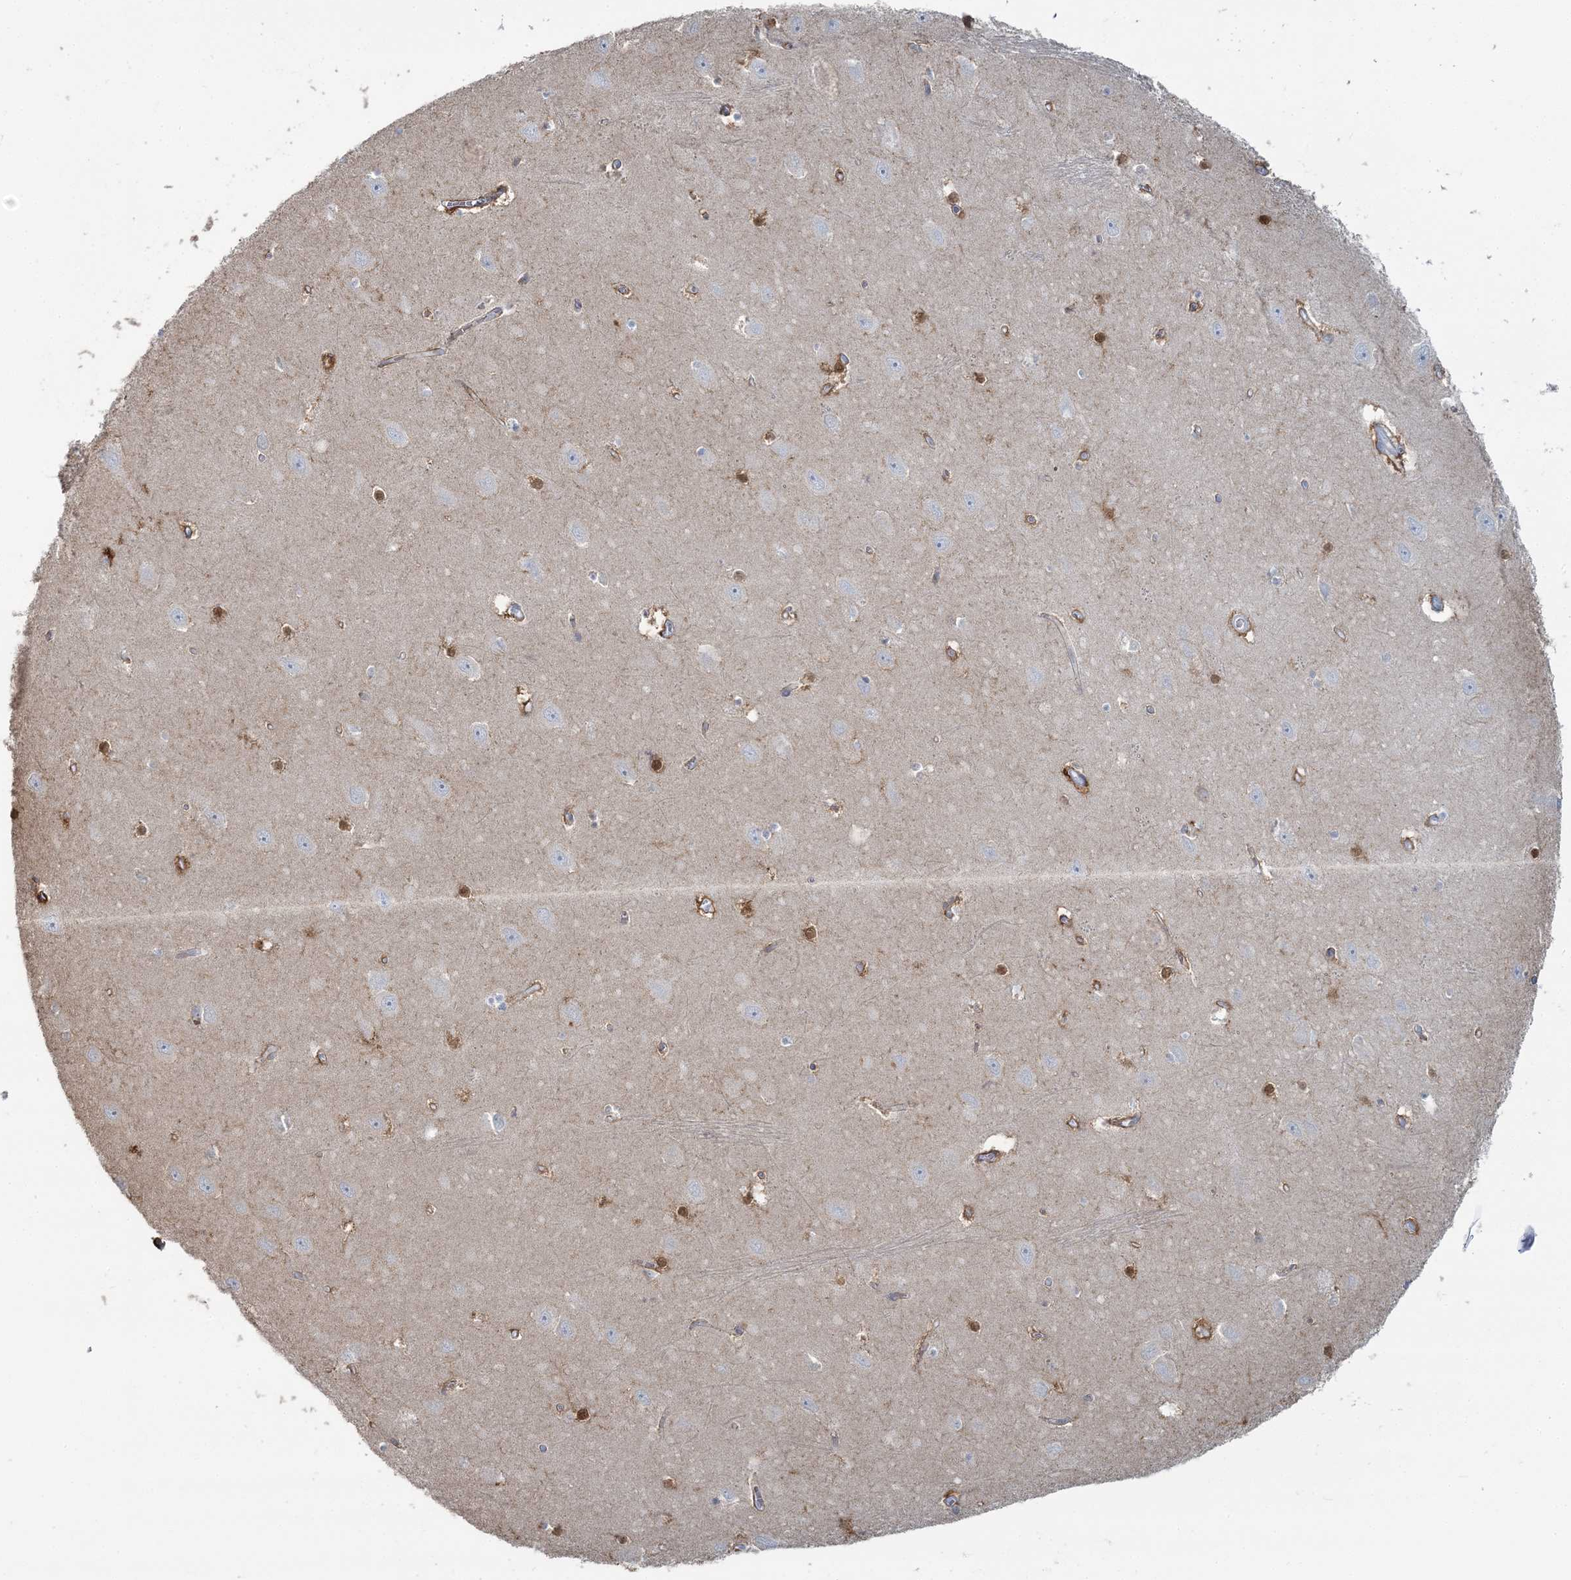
{"staining": {"intensity": "moderate", "quantity": "<25%", "location": "cytoplasmic/membranous,nuclear"}, "tissue": "hippocampus", "cell_type": "Glial cells", "image_type": "normal", "snomed": [{"axis": "morphology", "description": "Normal tissue, NOS"}, {"axis": "topography", "description": "Hippocampus"}], "caption": "IHC image of normal human hippocampus stained for a protein (brown), which shows low levels of moderate cytoplasmic/membranous,nuclear expression in about <25% of glial cells.", "gene": "CMBL", "patient": {"sex": "female", "age": 64}}